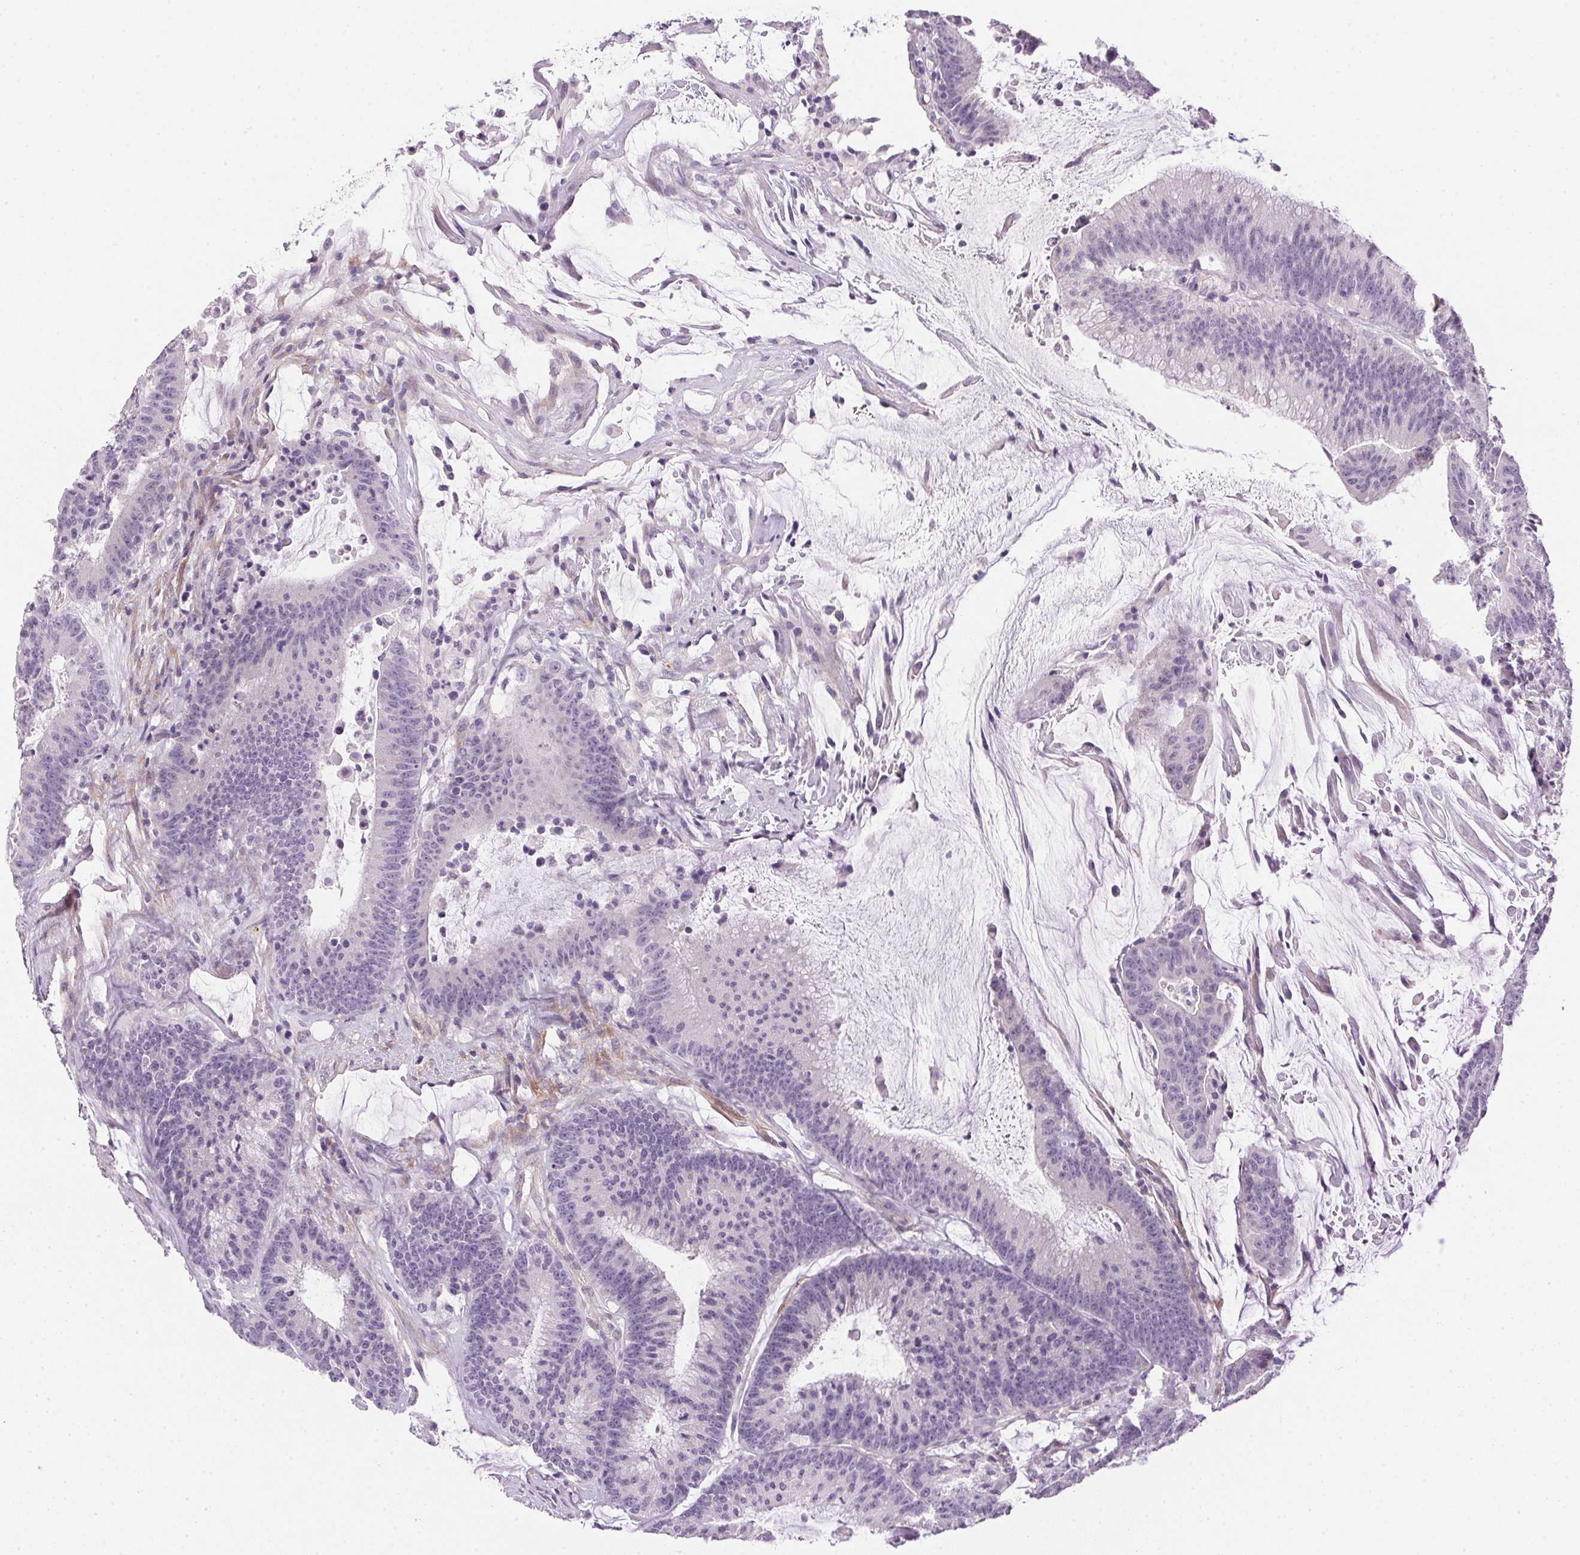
{"staining": {"intensity": "negative", "quantity": "none", "location": "none"}, "tissue": "colorectal cancer", "cell_type": "Tumor cells", "image_type": "cancer", "snomed": [{"axis": "morphology", "description": "Adenocarcinoma, NOS"}, {"axis": "topography", "description": "Colon"}], "caption": "High magnification brightfield microscopy of colorectal adenocarcinoma stained with DAB (3,3'-diaminobenzidine) (brown) and counterstained with hematoxylin (blue): tumor cells show no significant staining.", "gene": "PRL", "patient": {"sex": "female", "age": 78}}